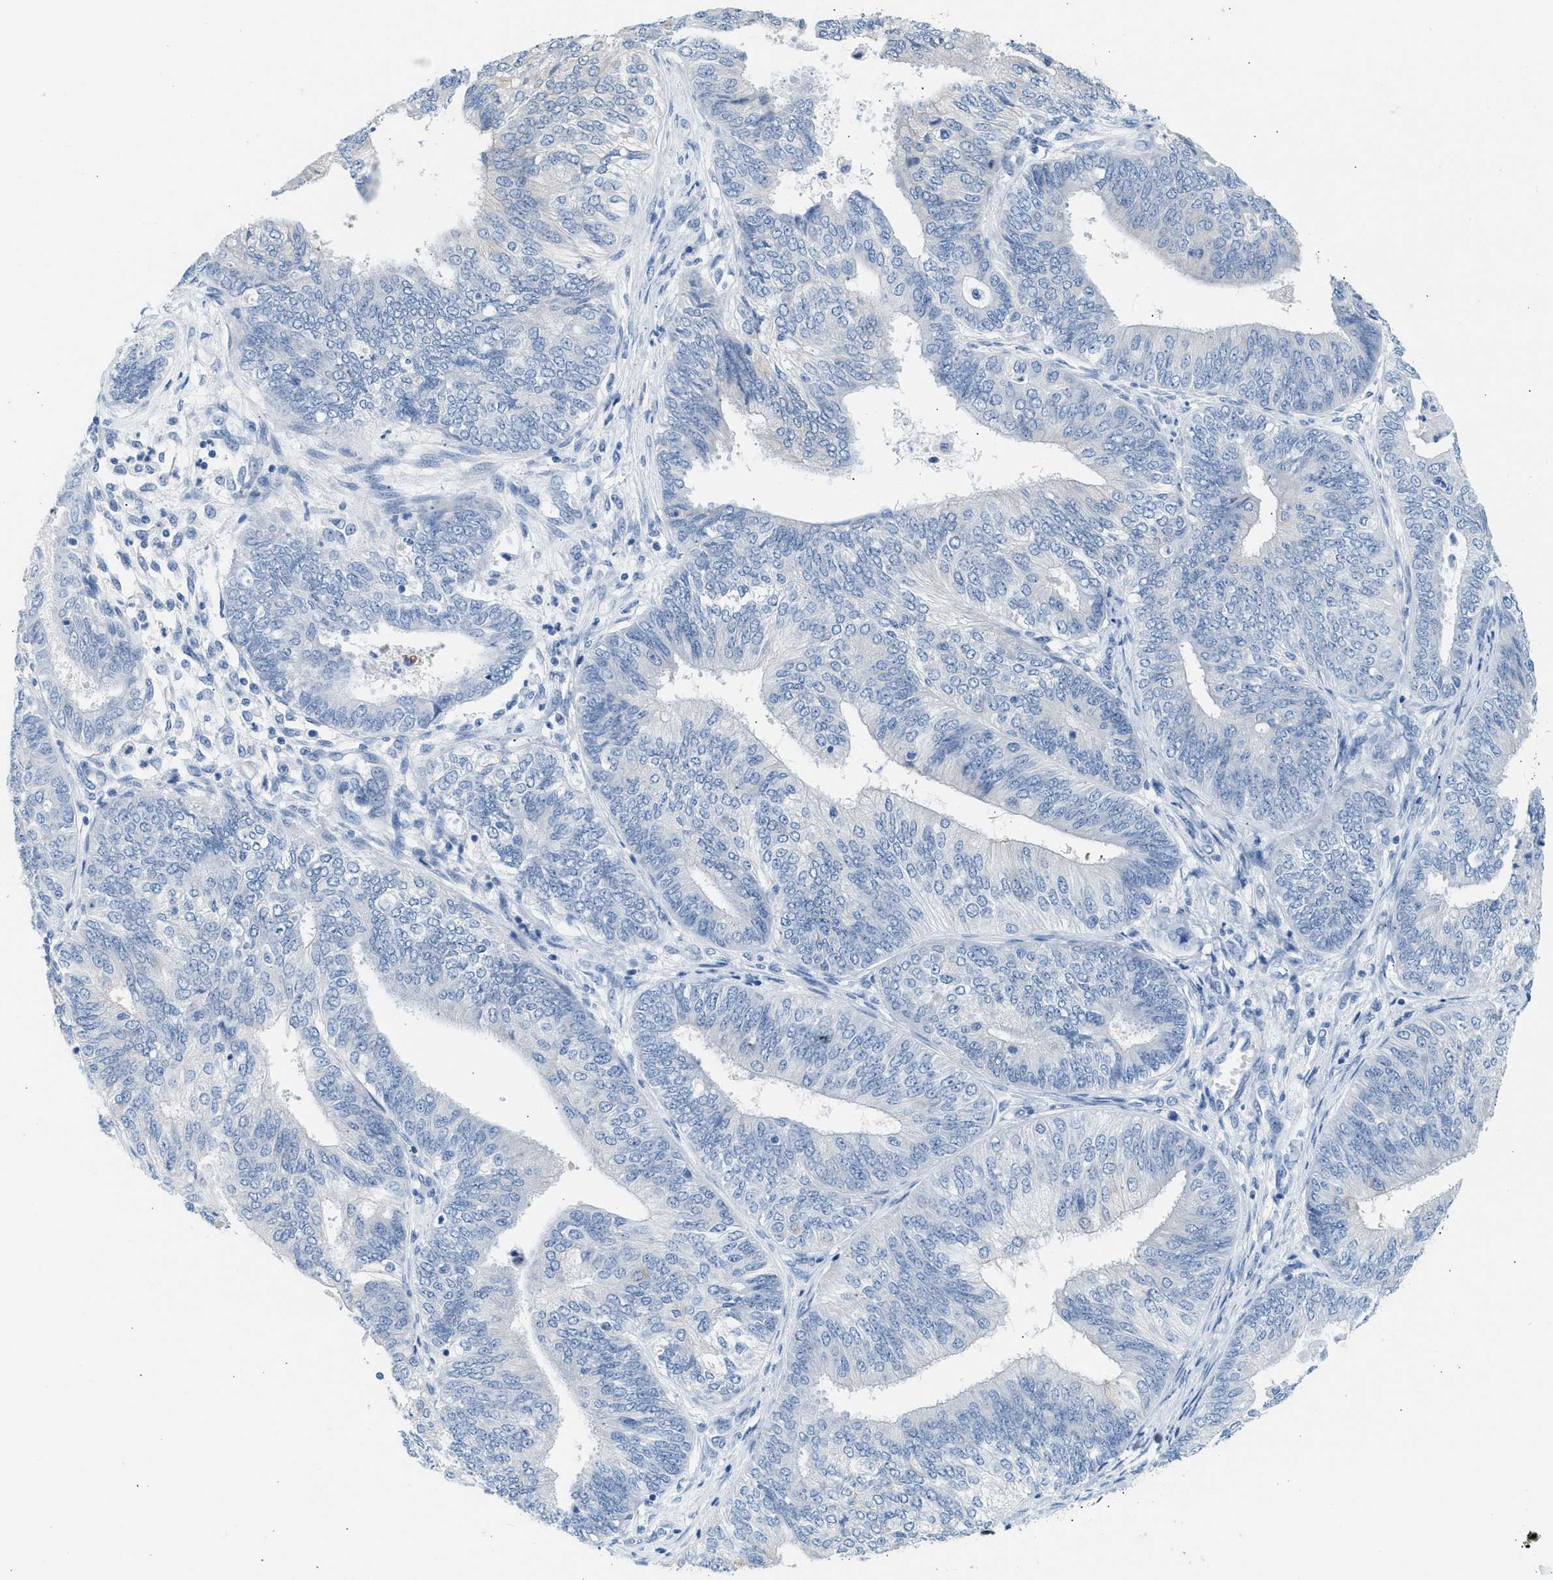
{"staining": {"intensity": "negative", "quantity": "none", "location": "none"}, "tissue": "endometrial cancer", "cell_type": "Tumor cells", "image_type": "cancer", "snomed": [{"axis": "morphology", "description": "Adenocarcinoma, NOS"}, {"axis": "topography", "description": "Endometrium"}], "caption": "This is a image of immunohistochemistry staining of adenocarcinoma (endometrial), which shows no staining in tumor cells. Brightfield microscopy of immunohistochemistry (IHC) stained with DAB (3,3'-diaminobenzidine) (brown) and hematoxylin (blue), captured at high magnification.", "gene": "SPAM1", "patient": {"sex": "female", "age": 58}}